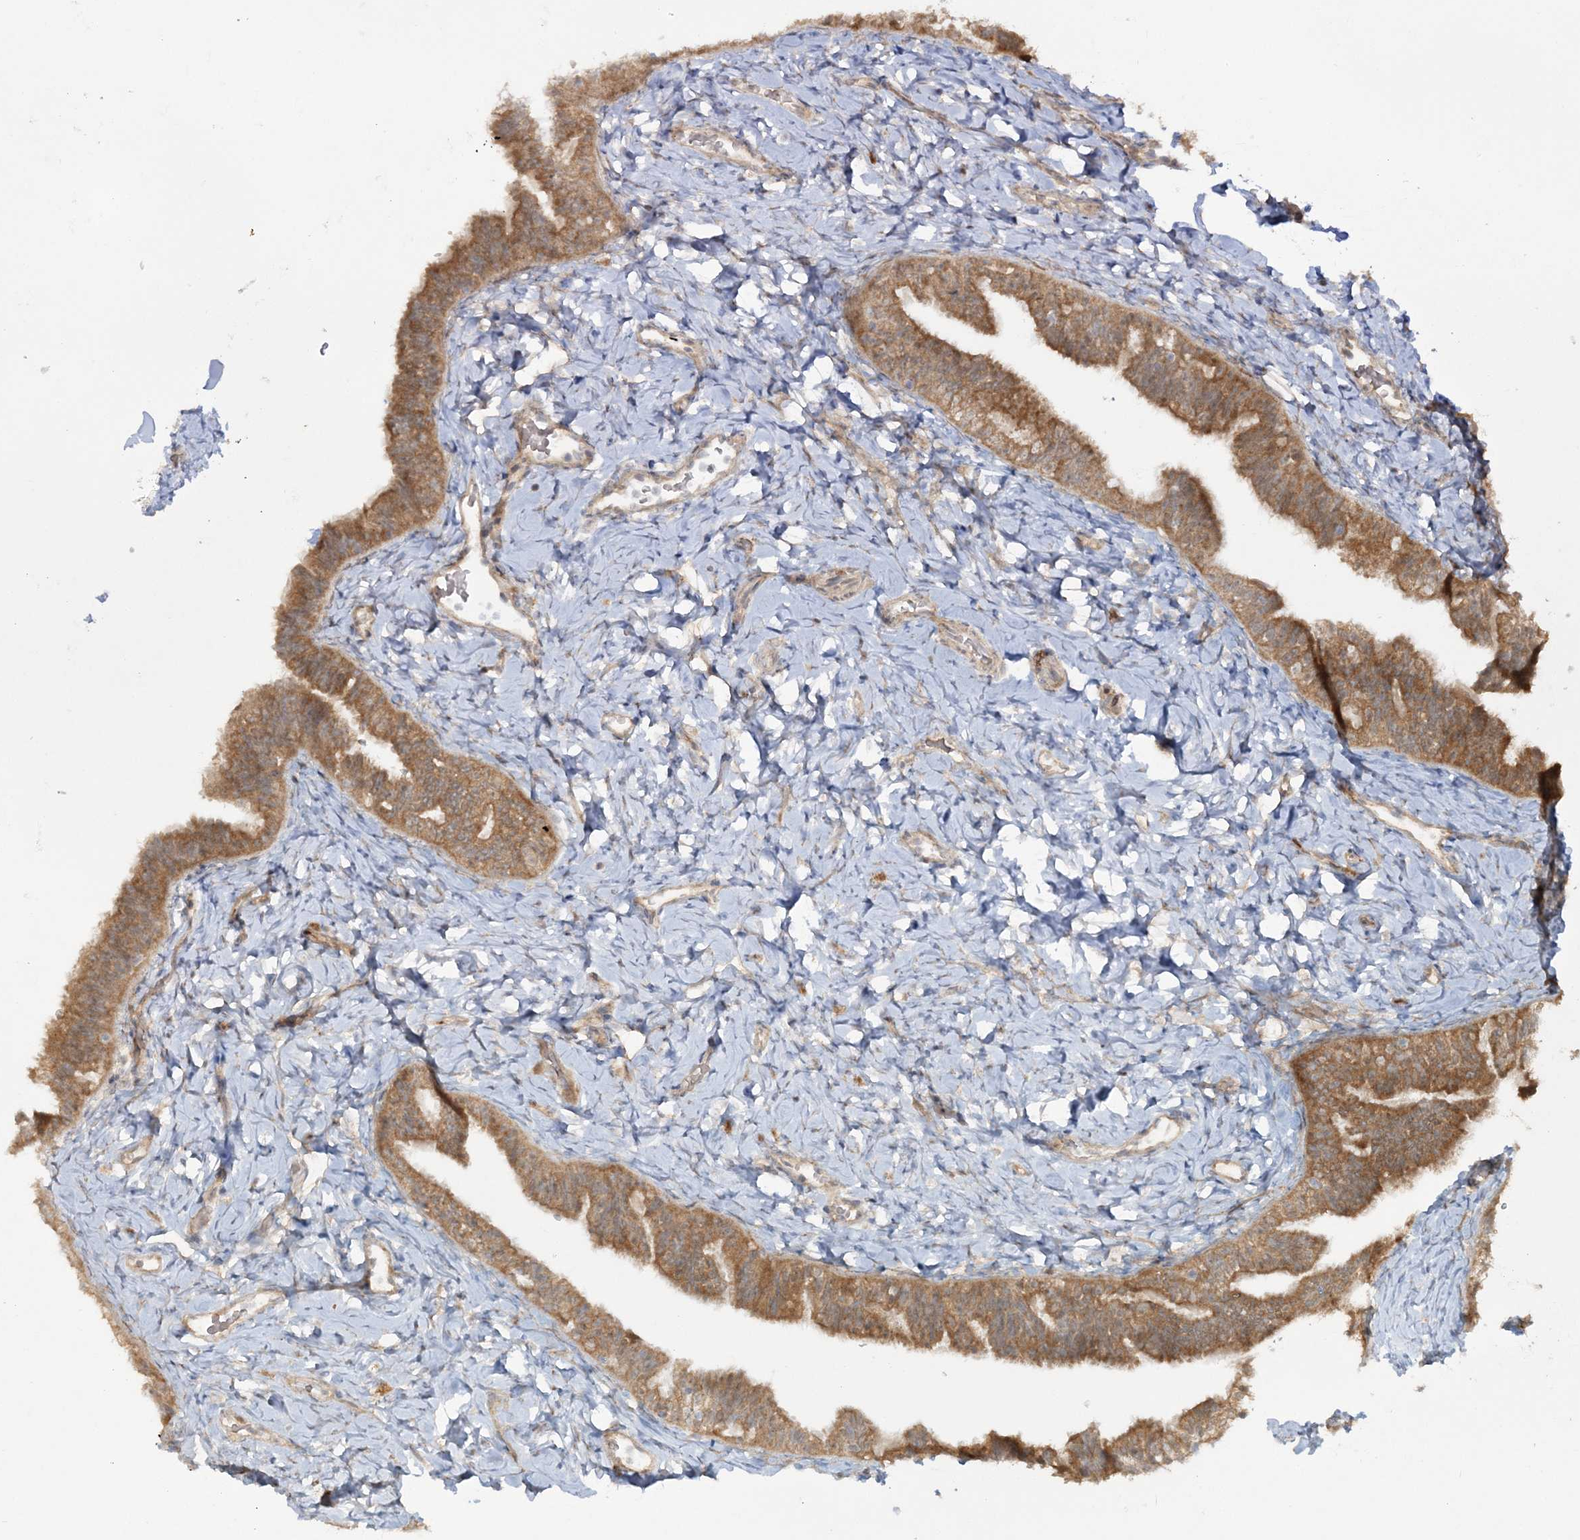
{"staining": {"intensity": "moderate", "quantity": ">75%", "location": "cytoplasmic/membranous"}, "tissue": "fallopian tube", "cell_type": "Glandular cells", "image_type": "normal", "snomed": [{"axis": "morphology", "description": "Normal tissue, NOS"}, {"axis": "topography", "description": "Fallopian tube"}], "caption": "The micrograph demonstrates a brown stain indicating the presence of a protein in the cytoplasmic/membranous of glandular cells in fallopian tube. Nuclei are stained in blue.", "gene": "MOCS2", "patient": {"sex": "female", "age": 39}}